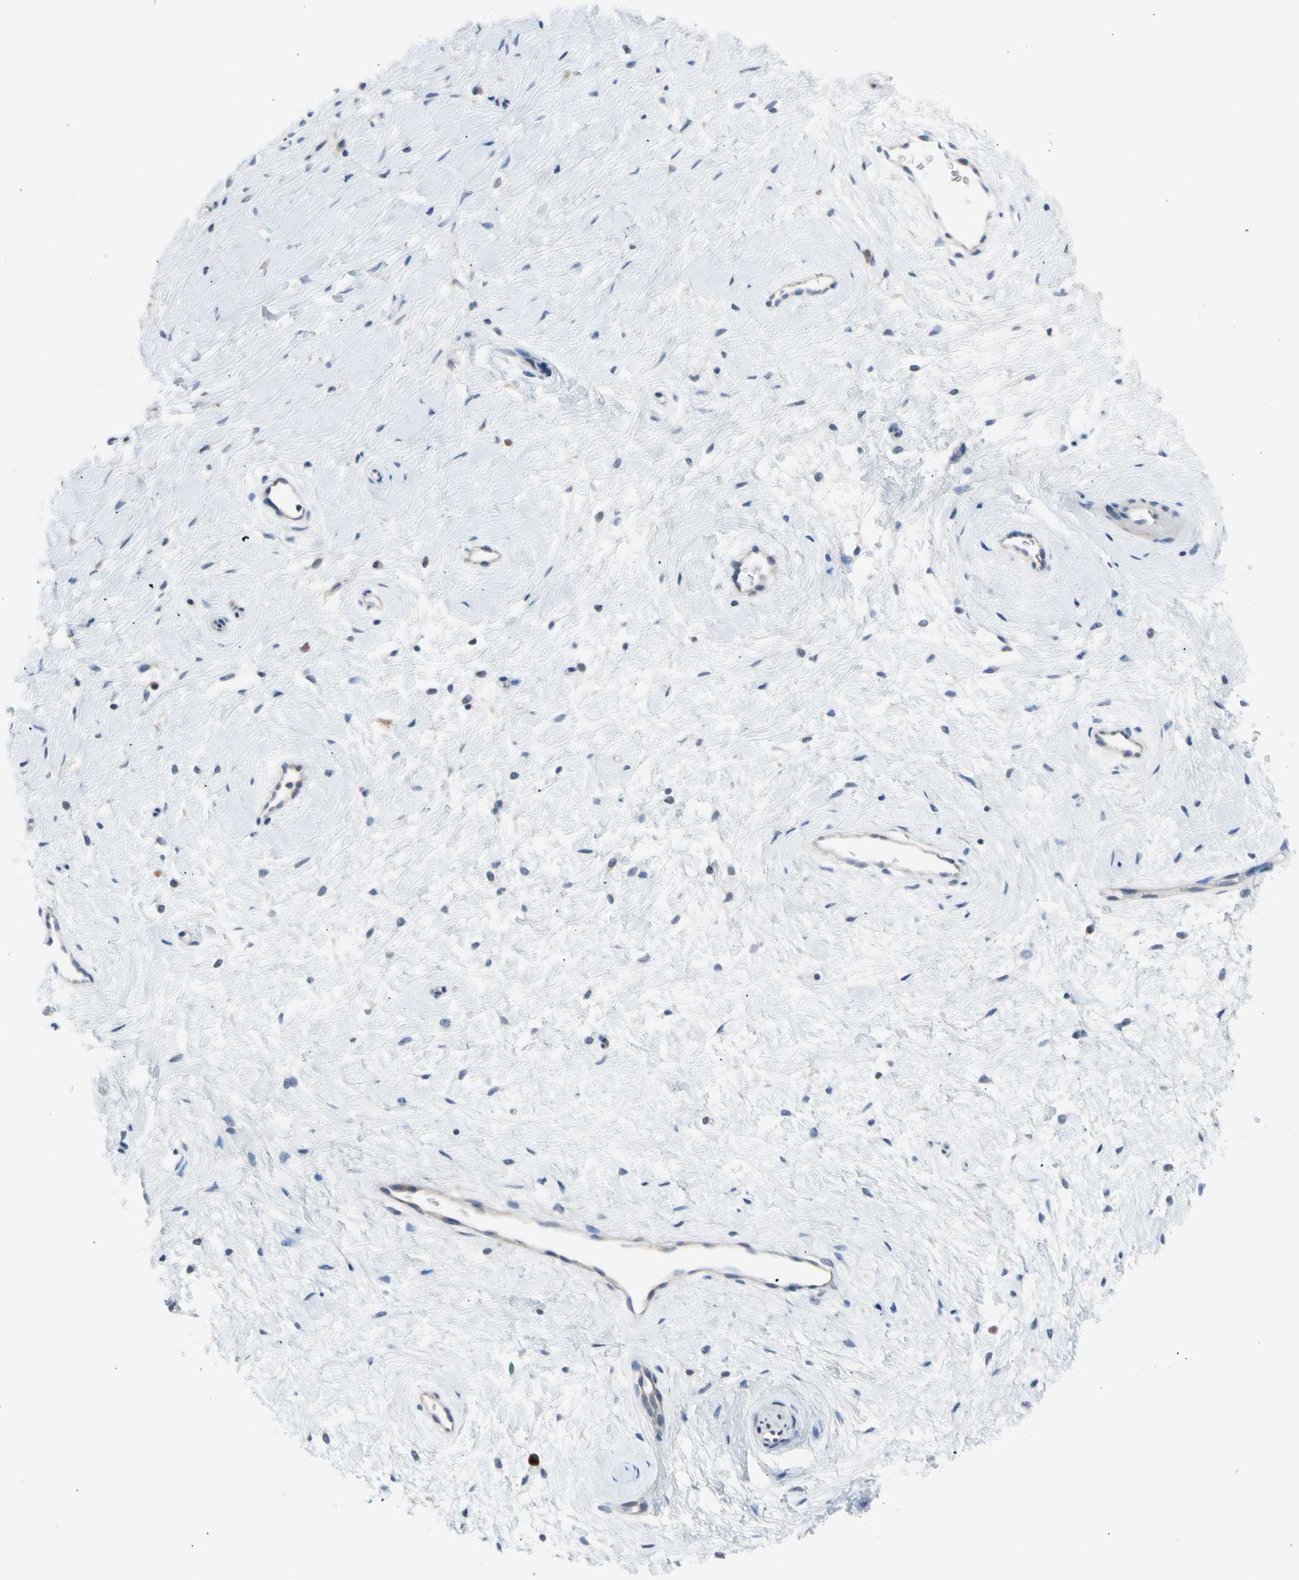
{"staining": {"intensity": "negative", "quantity": "none", "location": "none"}, "tissue": "cervix", "cell_type": "Glandular cells", "image_type": "normal", "snomed": [{"axis": "morphology", "description": "Normal tissue, NOS"}, {"axis": "topography", "description": "Cervix"}], "caption": "Immunohistochemistry of normal cervix displays no positivity in glandular cells.", "gene": "CASQ1", "patient": {"sex": "female", "age": 39}}